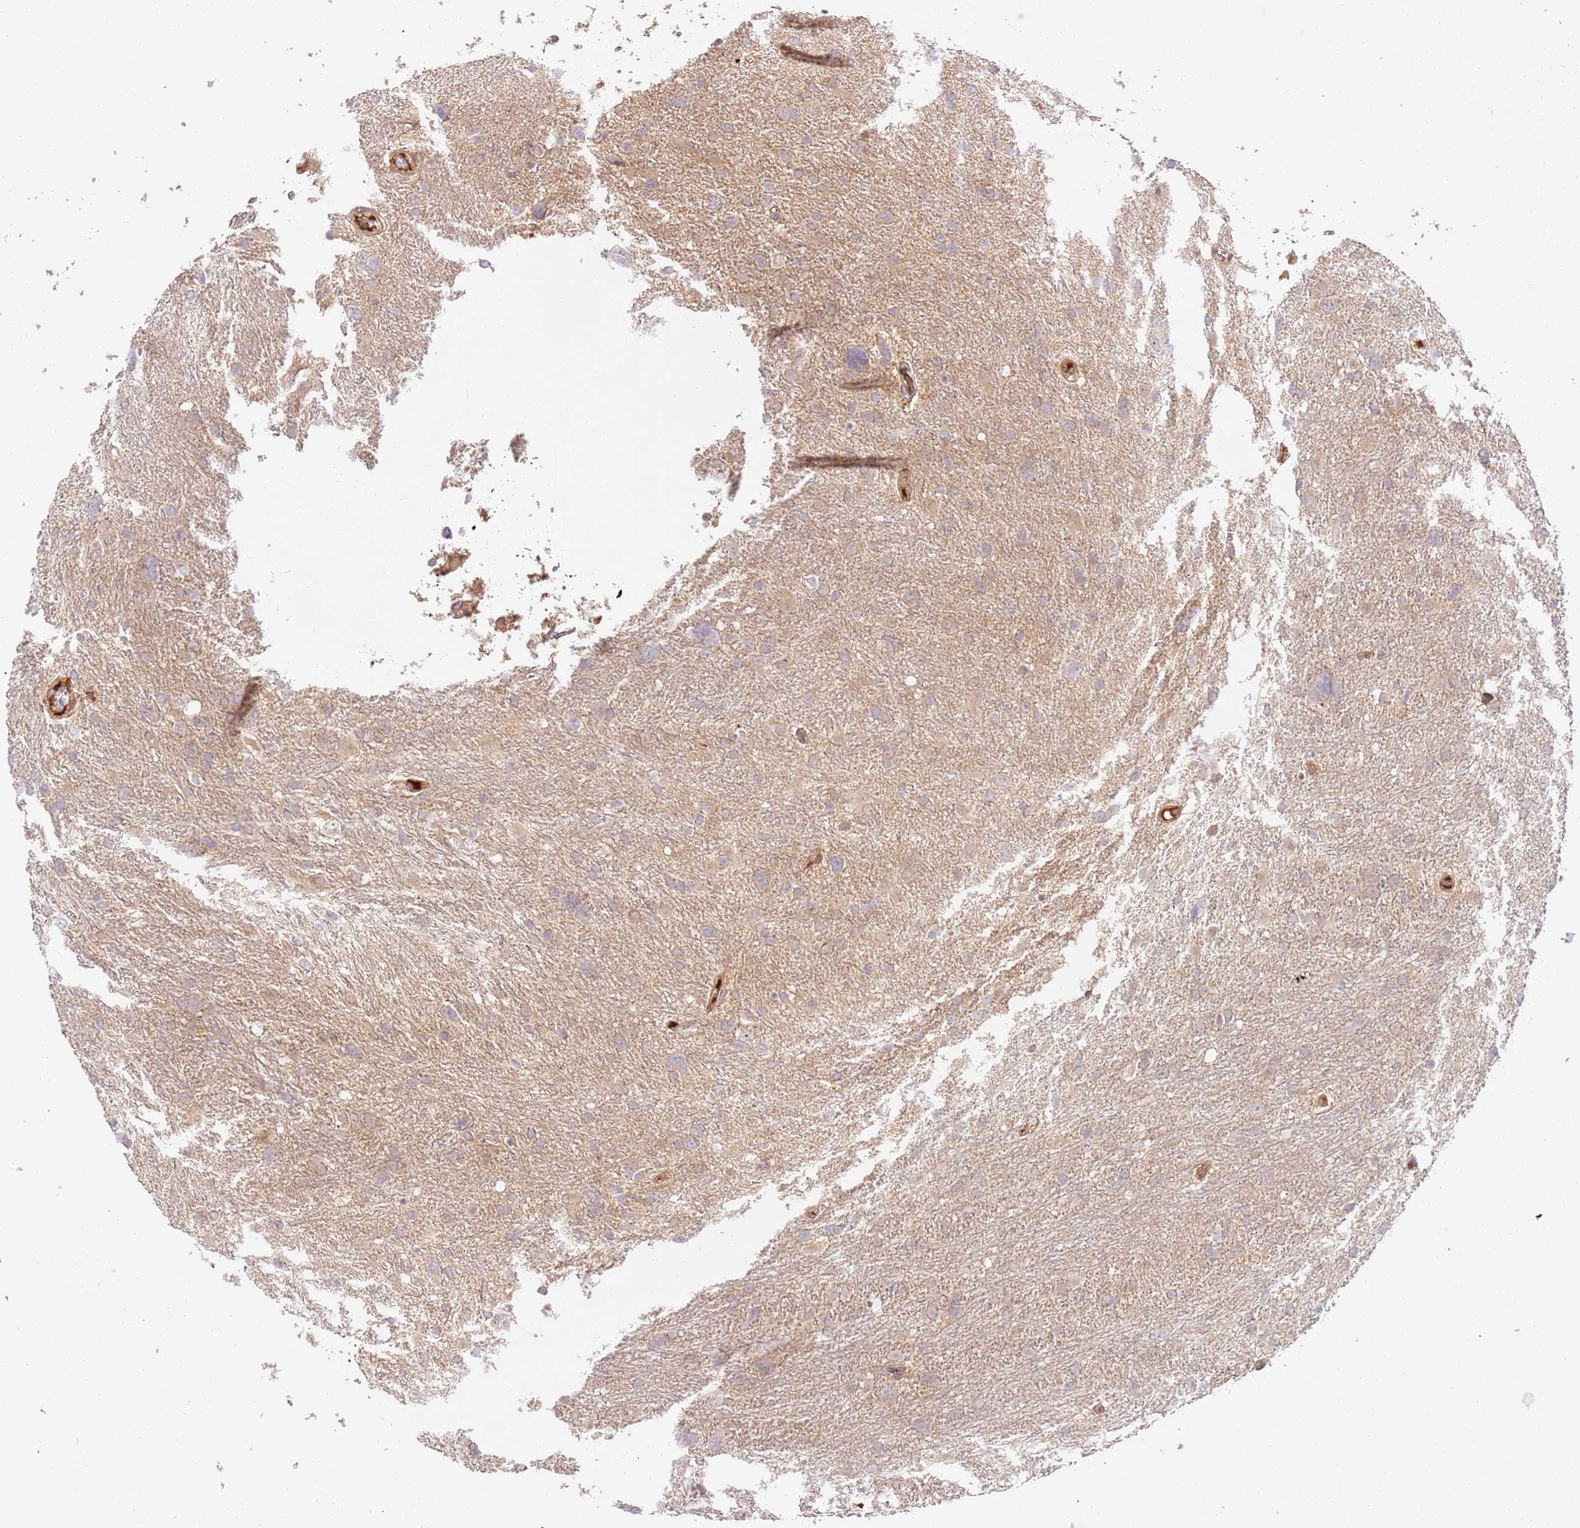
{"staining": {"intensity": "negative", "quantity": "none", "location": "none"}, "tissue": "glioma", "cell_type": "Tumor cells", "image_type": "cancer", "snomed": [{"axis": "morphology", "description": "Glioma, malignant, High grade"}, {"axis": "topography", "description": "Brain"}], "caption": "Tumor cells show no significant protein staining in glioma.", "gene": "C8G", "patient": {"sex": "male", "age": 61}}